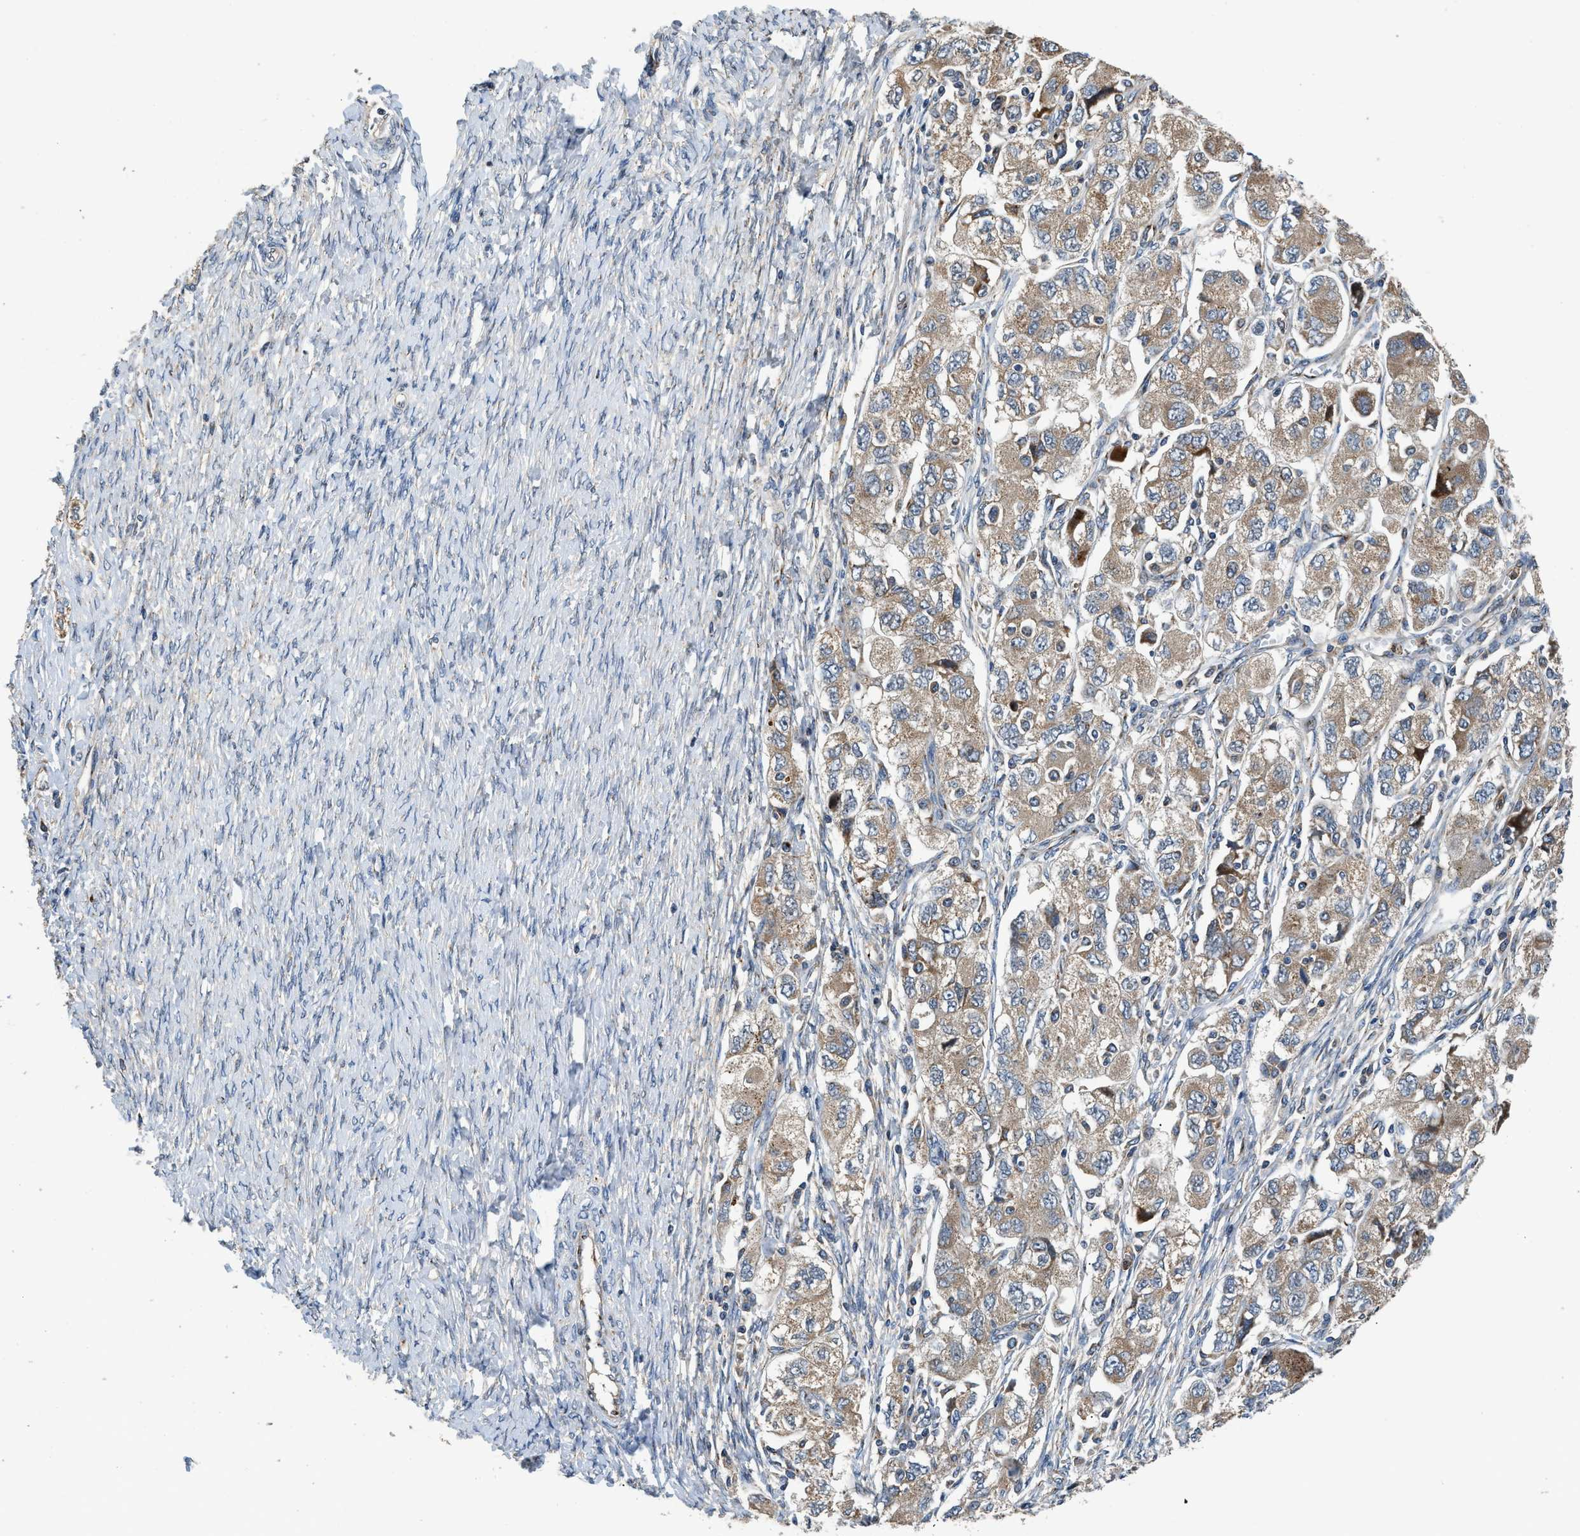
{"staining": {"intensity": "moderate", "quantity": ">75%", "location": "cytoplasmic/membranous"}, "tissue": "ovarian cancer", "cell_type": "Tumor cells", "image_type": "cancer", "snomed": [{"axis": "morphology", "description": "Carcinoma, NOS"}, {"axis": "morphology", "description": "Cystadenocarcinoma, serous, NOS"}, {"axis": "topography", "description": "Ovary"}], "caption": "Protein expression analysis of ovarian serous cystadenocarcinoma displays moderate cytoplasmic/membranous expression in about >75% of tumor cells. (DAB (3,3'-diaminobenzidine) IHC with brightfield microscopy, high magnification).", "gene": "FUT8", "patient": {"sex": "female", "age": 69}}